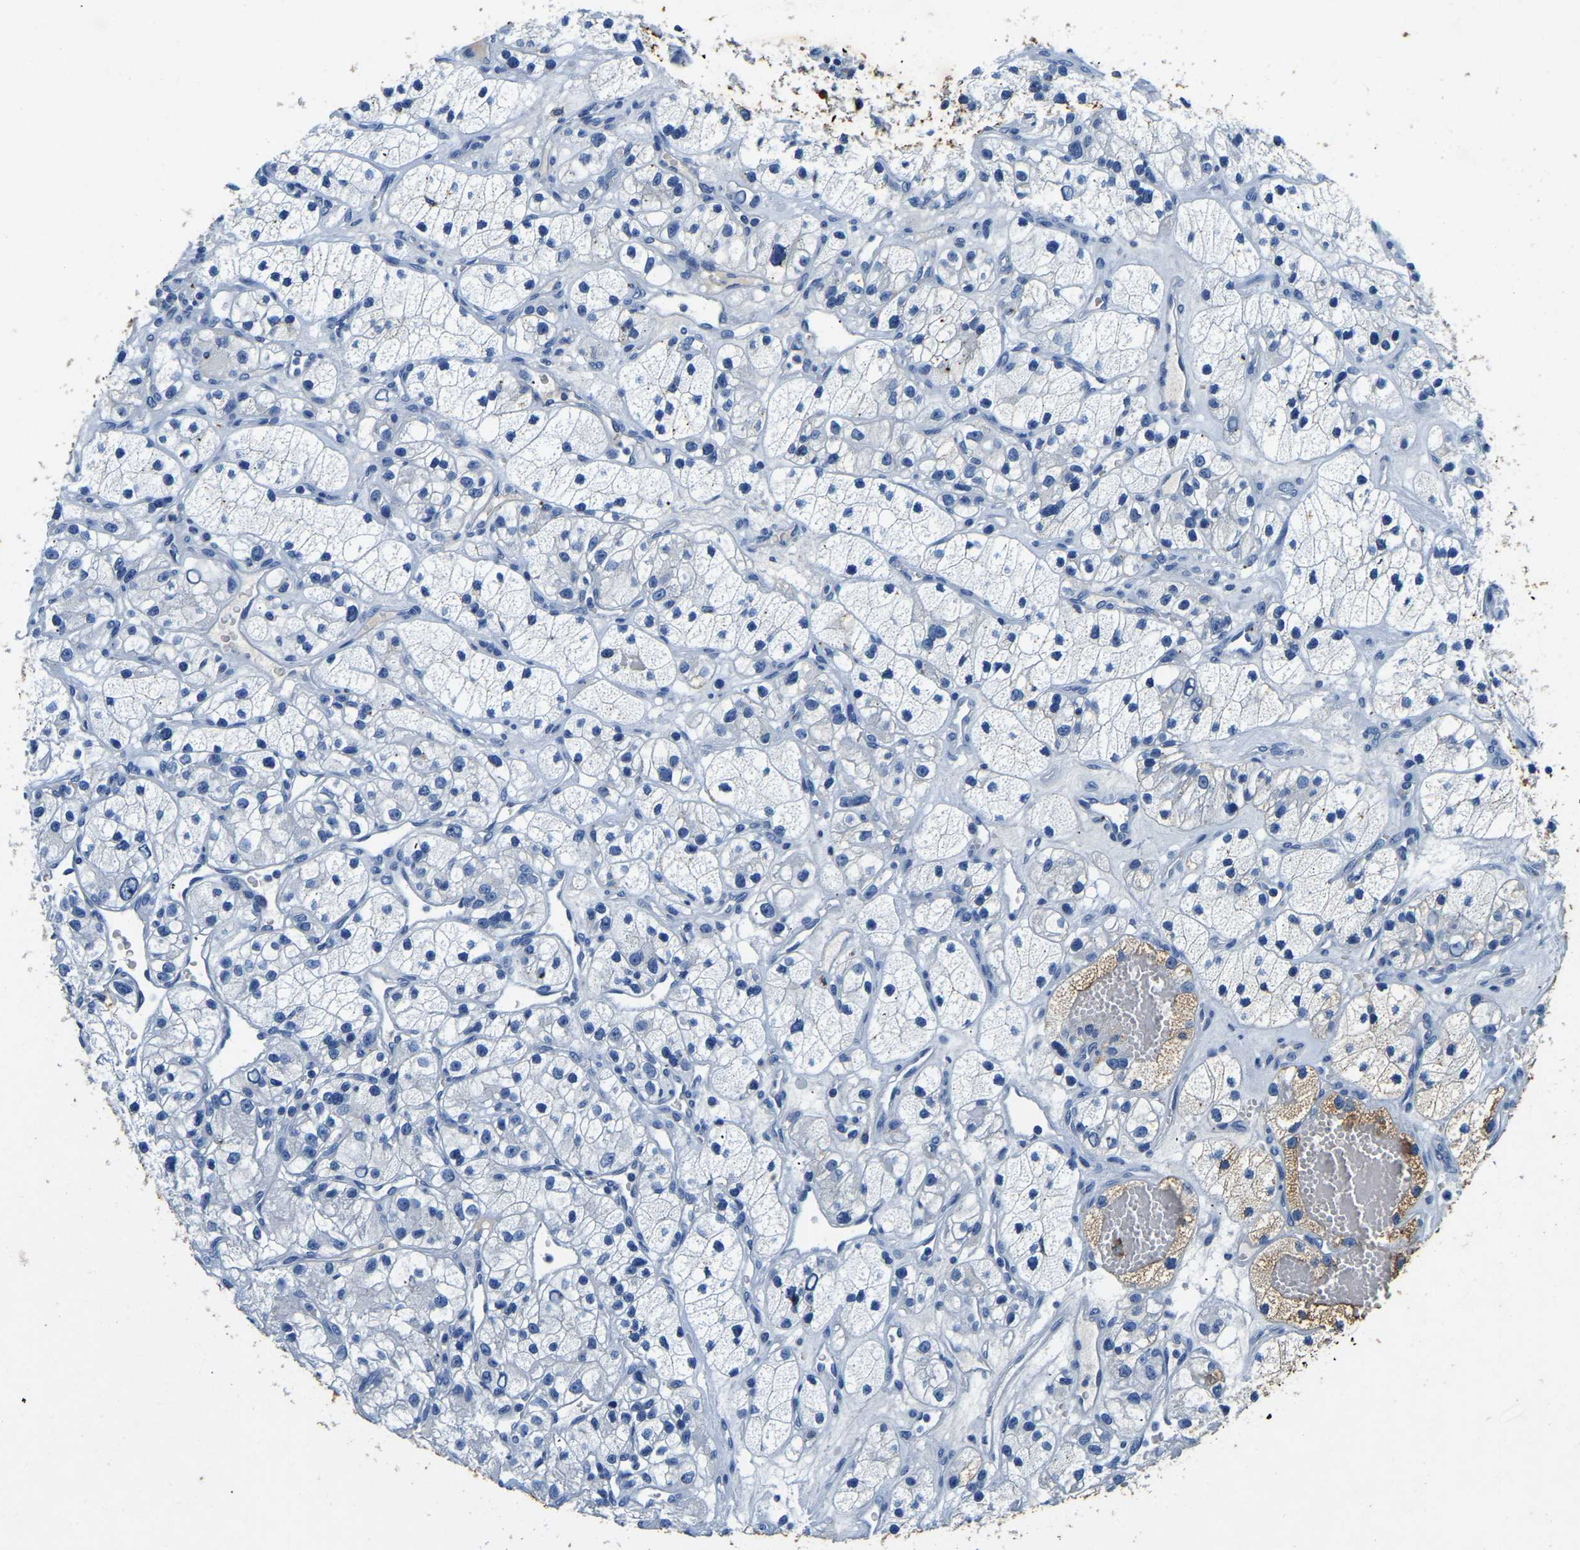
{"staining": {"intensity": "negative", "quantity": "none", "location": "none"}, "tissue": "renal cancer", "cell_type": "Tumor cells", "image_type": "cancer", "snomed": [{"axis": "morphology", "description": "Adenocarcinoma, NOS"}, {"axis": "topography", "description": "Kidney"}], "caption": "This is an immunohistochemistry photomicrograph of renal cancer (adenocarcinoma). There is no staining in tumor cells.", "gene": "UBN2", "patient": {"sex": "female", "age": 57}}